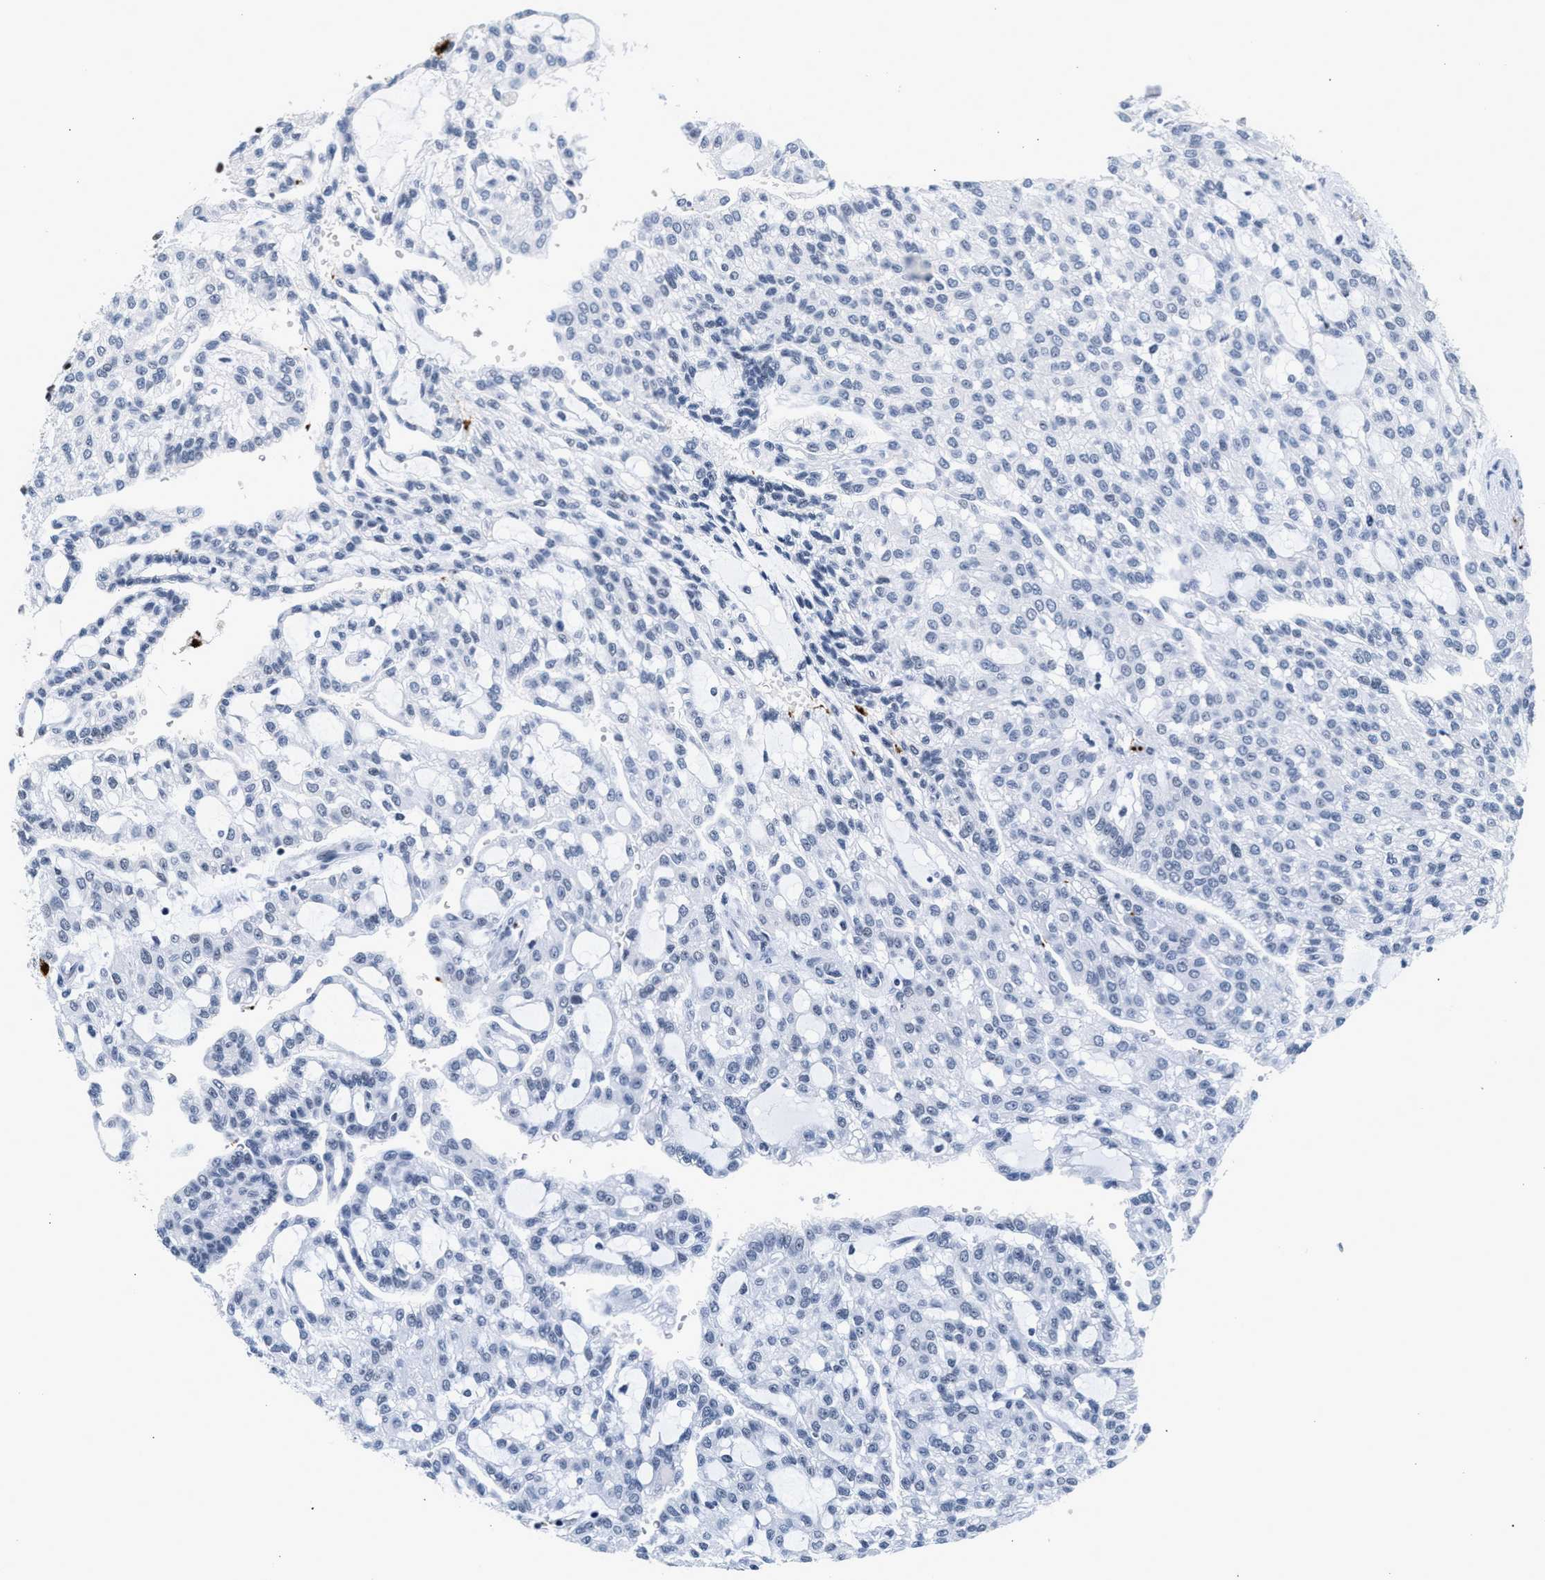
{"staining": {"intensity": "negative", "quantity": "none", "location": "none"}, "tissue": "renal cancer", "cell_type": "Tumor cells", "image_type": "cancer", "snomed": [{"axis": "morphology", "description": "Adenocarcinoma, NOS"}, {"axis": "topography", "description": "Kidney"}], "caption": "Histopathology image shows no protein expression in tumor cells of renal adenocarcinoma tissue. (Stains: DAB IHC with hematoxylin counter stain, Microscopy: brightfield microscopy at high magnification).", "gene": "RAD21", "patient": {"sex": "male", "age": 63}}